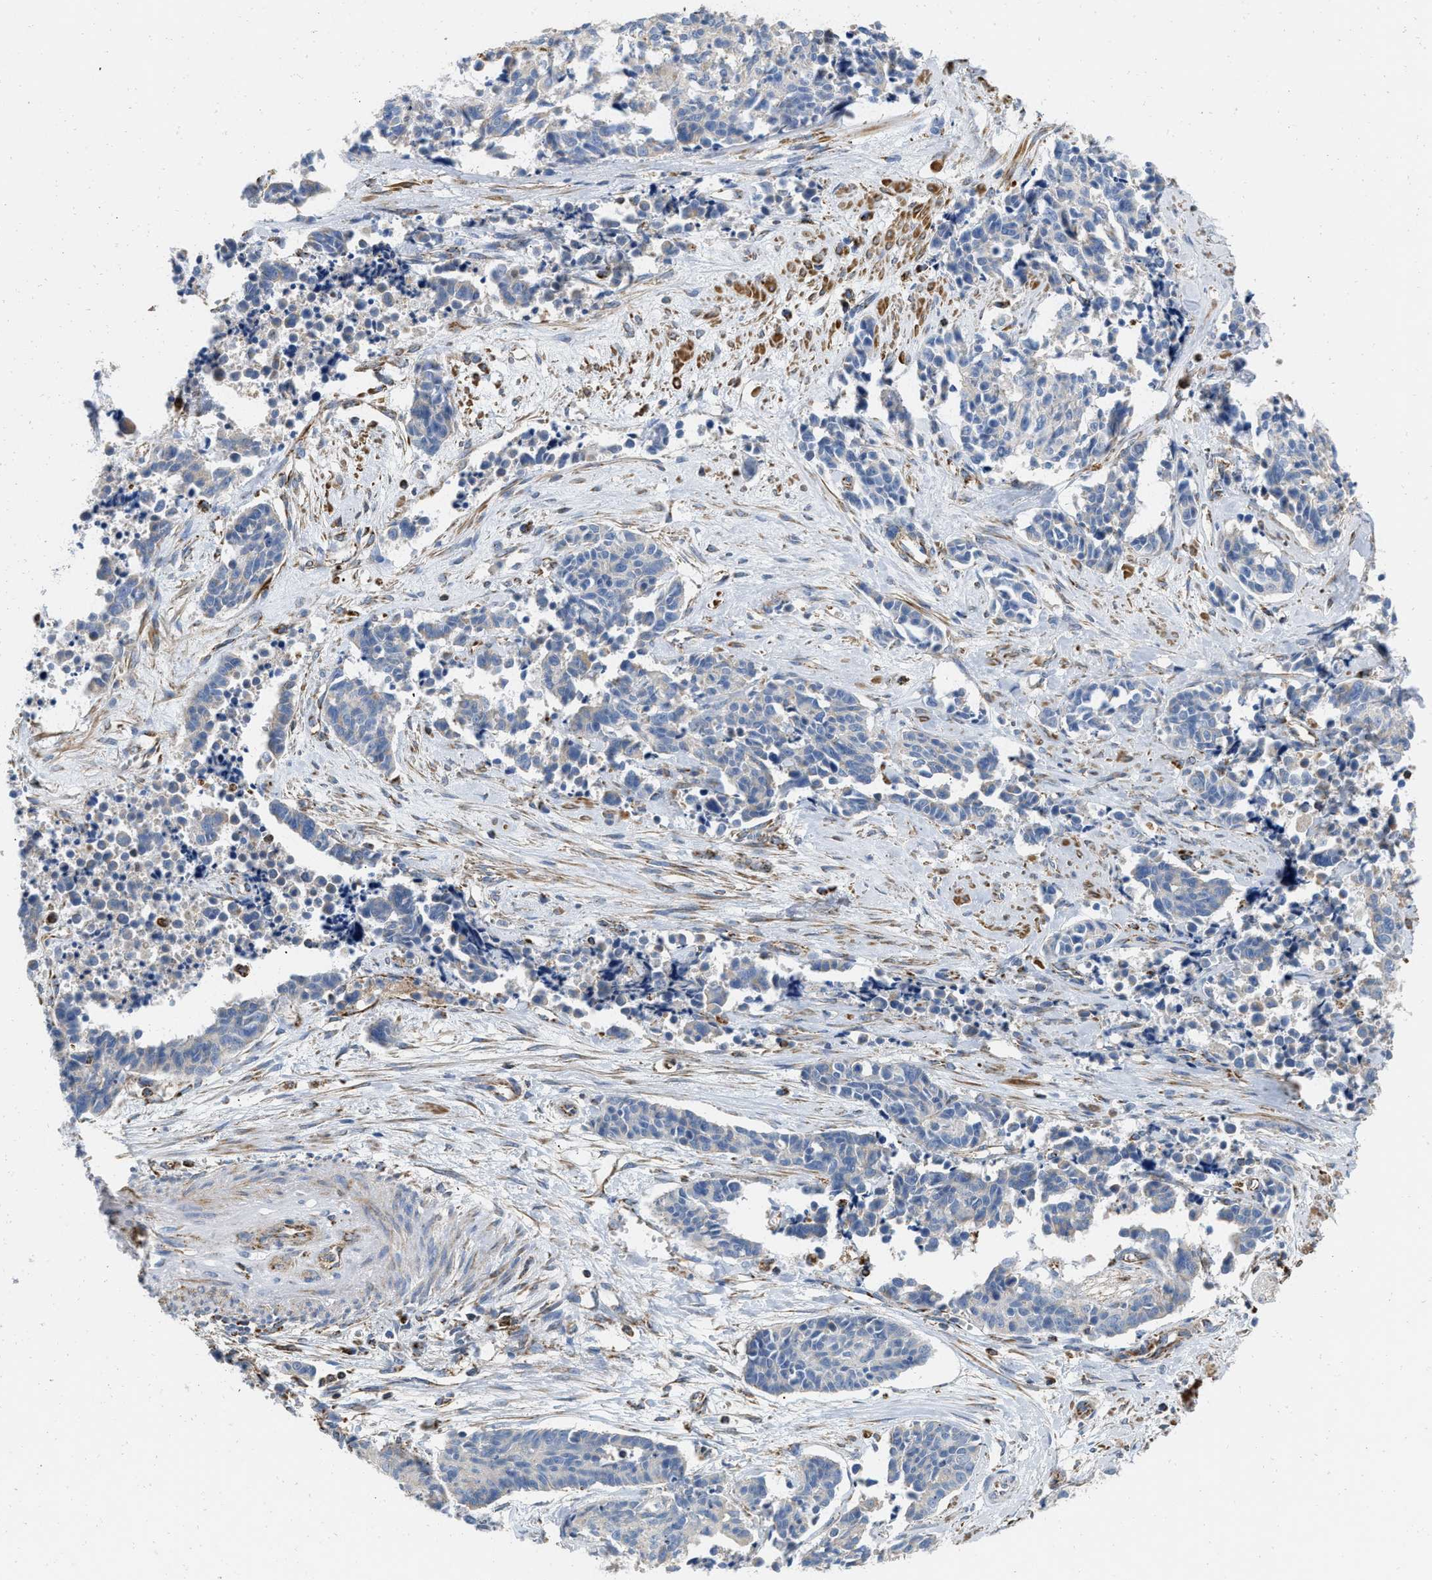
{"staining": {"intensity": "negative", "quantity": "none", "location": "none"}, "tissue": "cervical cancer", "cell_type": "Tumor cells", "image_type": "cancer", "snomed": [{"axis": "morphology", "description": "Squamous cell carcinoma, NOS"}, {"axis": "topography", "description": "Cervix"}], "caption": "Immunohistochemical staining of cervical cancer (squamous cell carcinoma) exhibits no significant positivity in tumor cells.", "gene": "GRB10", "patient": {"sex": "female", "age": 35}}